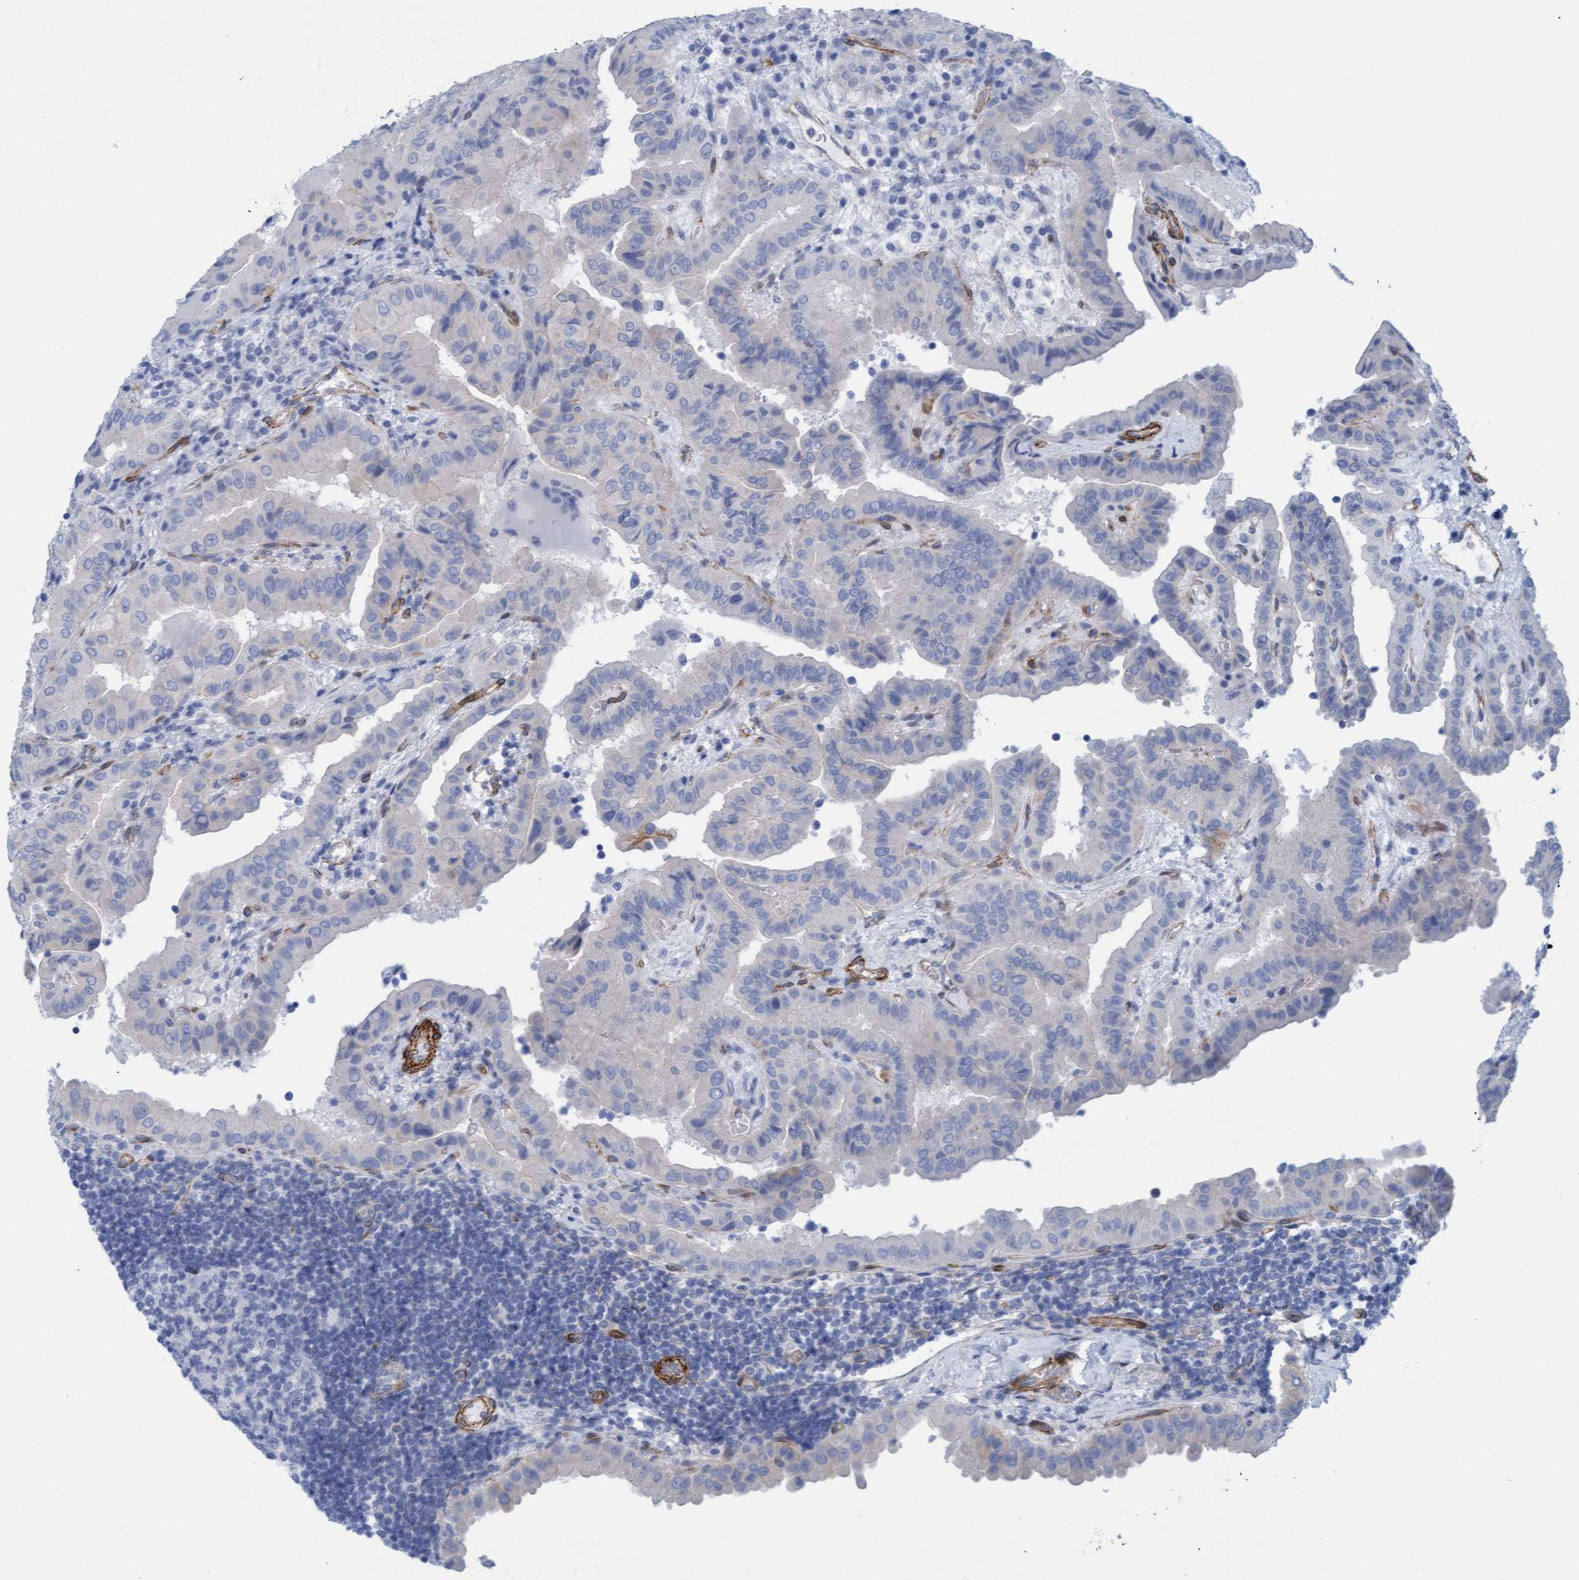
{"staining": {"intensity": "negative", "quantity": "none", "location": "none"}, "tissue": "thyroid cancer", "cell_type": "Tumor cells", "image_type": "cancer", "snomed": [{"axis": "morphology", "description": "Papillary adenocarcinoma, NOS"}, {"axis": "topography", "description": "Thyroid gland"}], "caption": "Immunohistochemistry (IHC) of human thyroid cancer displays no expression in tumor cells.", "gene": "MTFR1", "patient": {"sex": "male", "age": 33}}